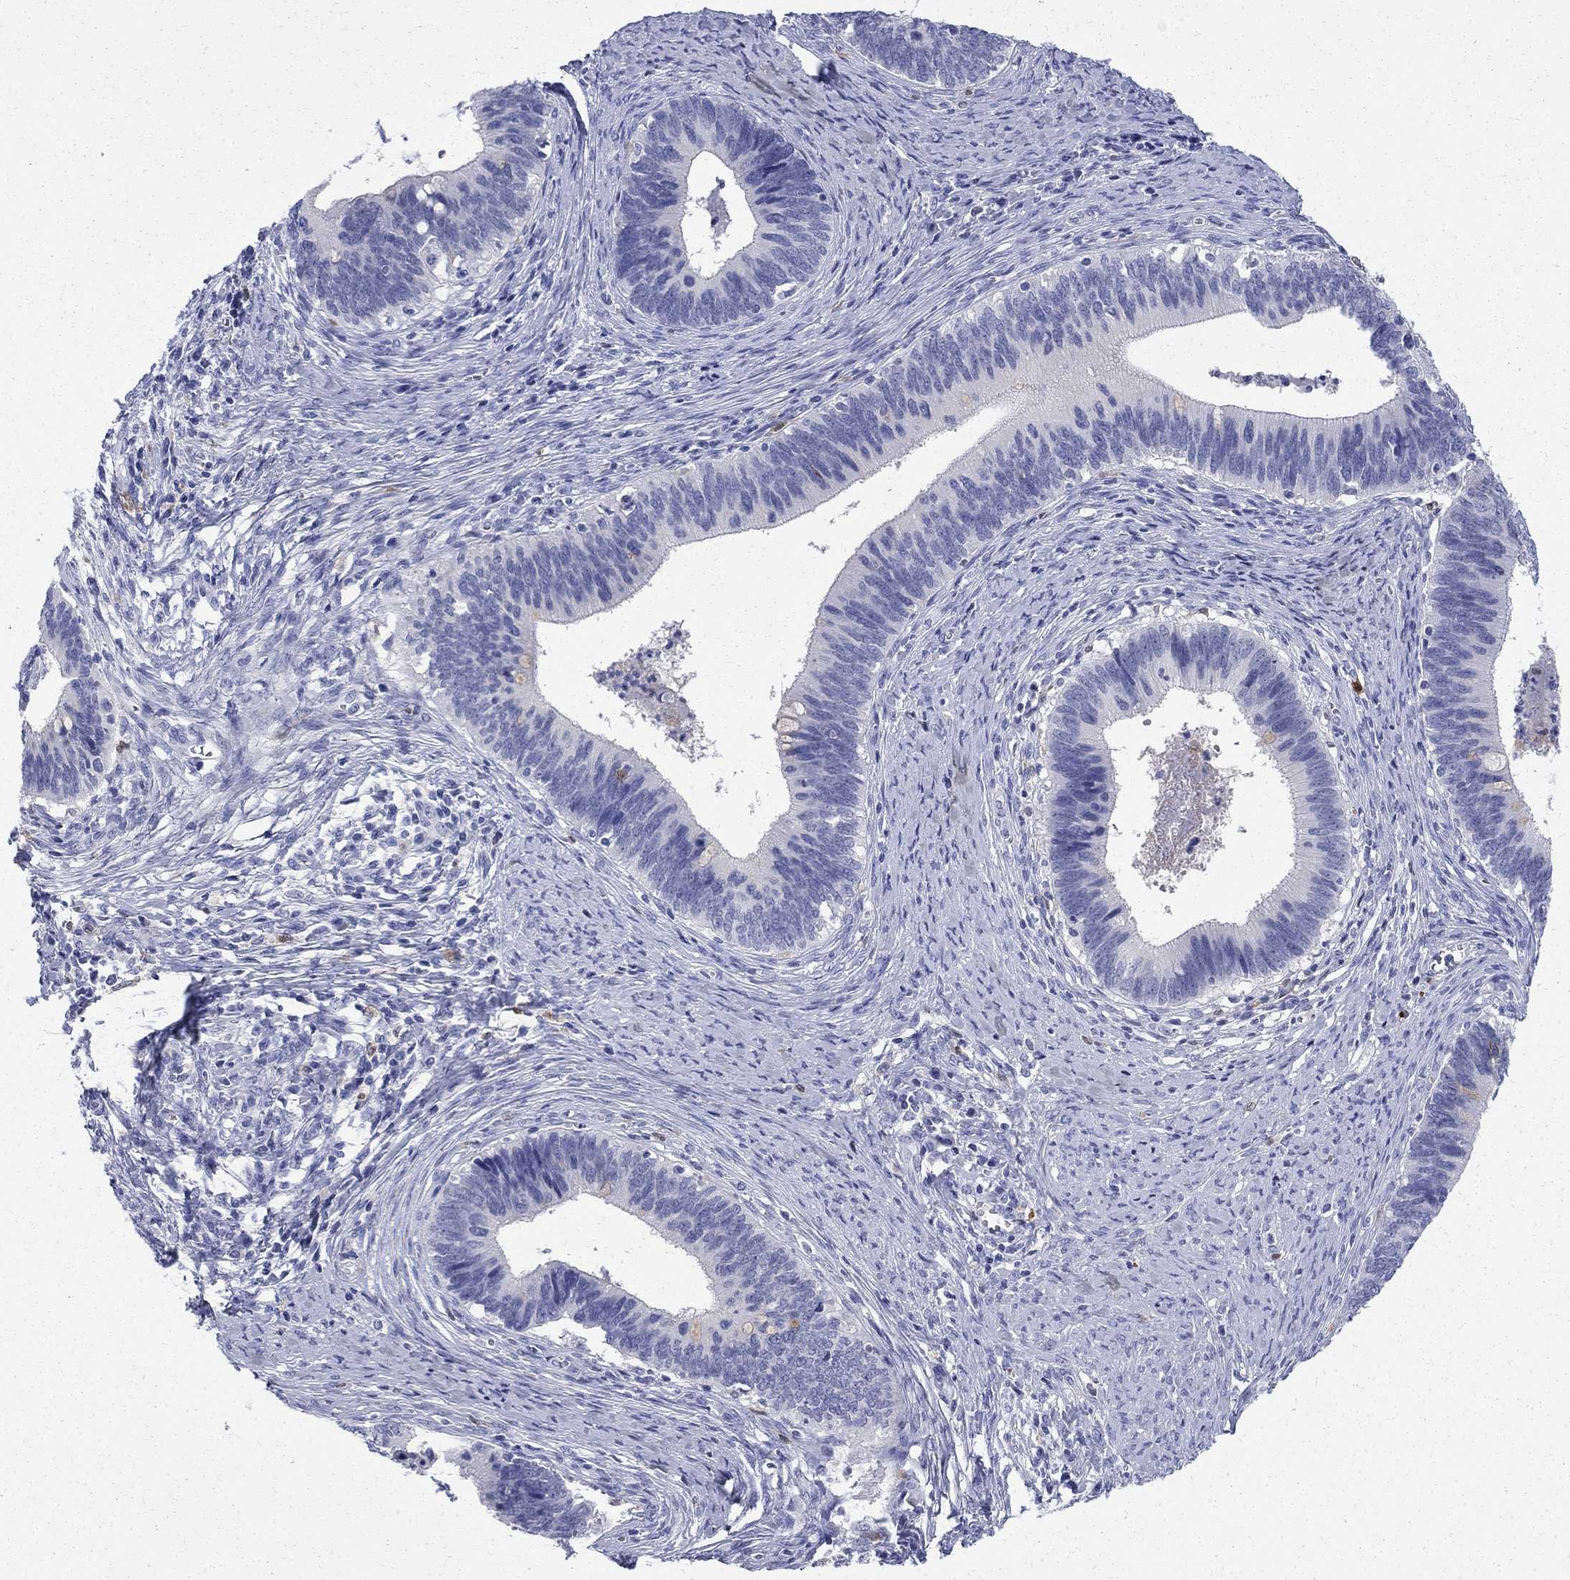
{"staining": {"intensity": "moderate", "quantity": "<25%", "location": "cytoplasmic/membranous,nuclear"}, "tissue": "cervical cancer", "cell_type": "Tumor cells", "image_type": "cancer", "snomed": [{"axis": "morphology", "description": "Adenocarcinoma, NOS"}, {"axis": "topography", "description": "Cervix"}], "caption": "Adenocarcinoma (cervical) stained for a protein (brown) demonstrates moderate cytoplasmic/membranous and nuclear positive staining in about <25% of tumor cells.", "gene": "SERPINB2", "patient": {"sex": "female", "age": 42}}